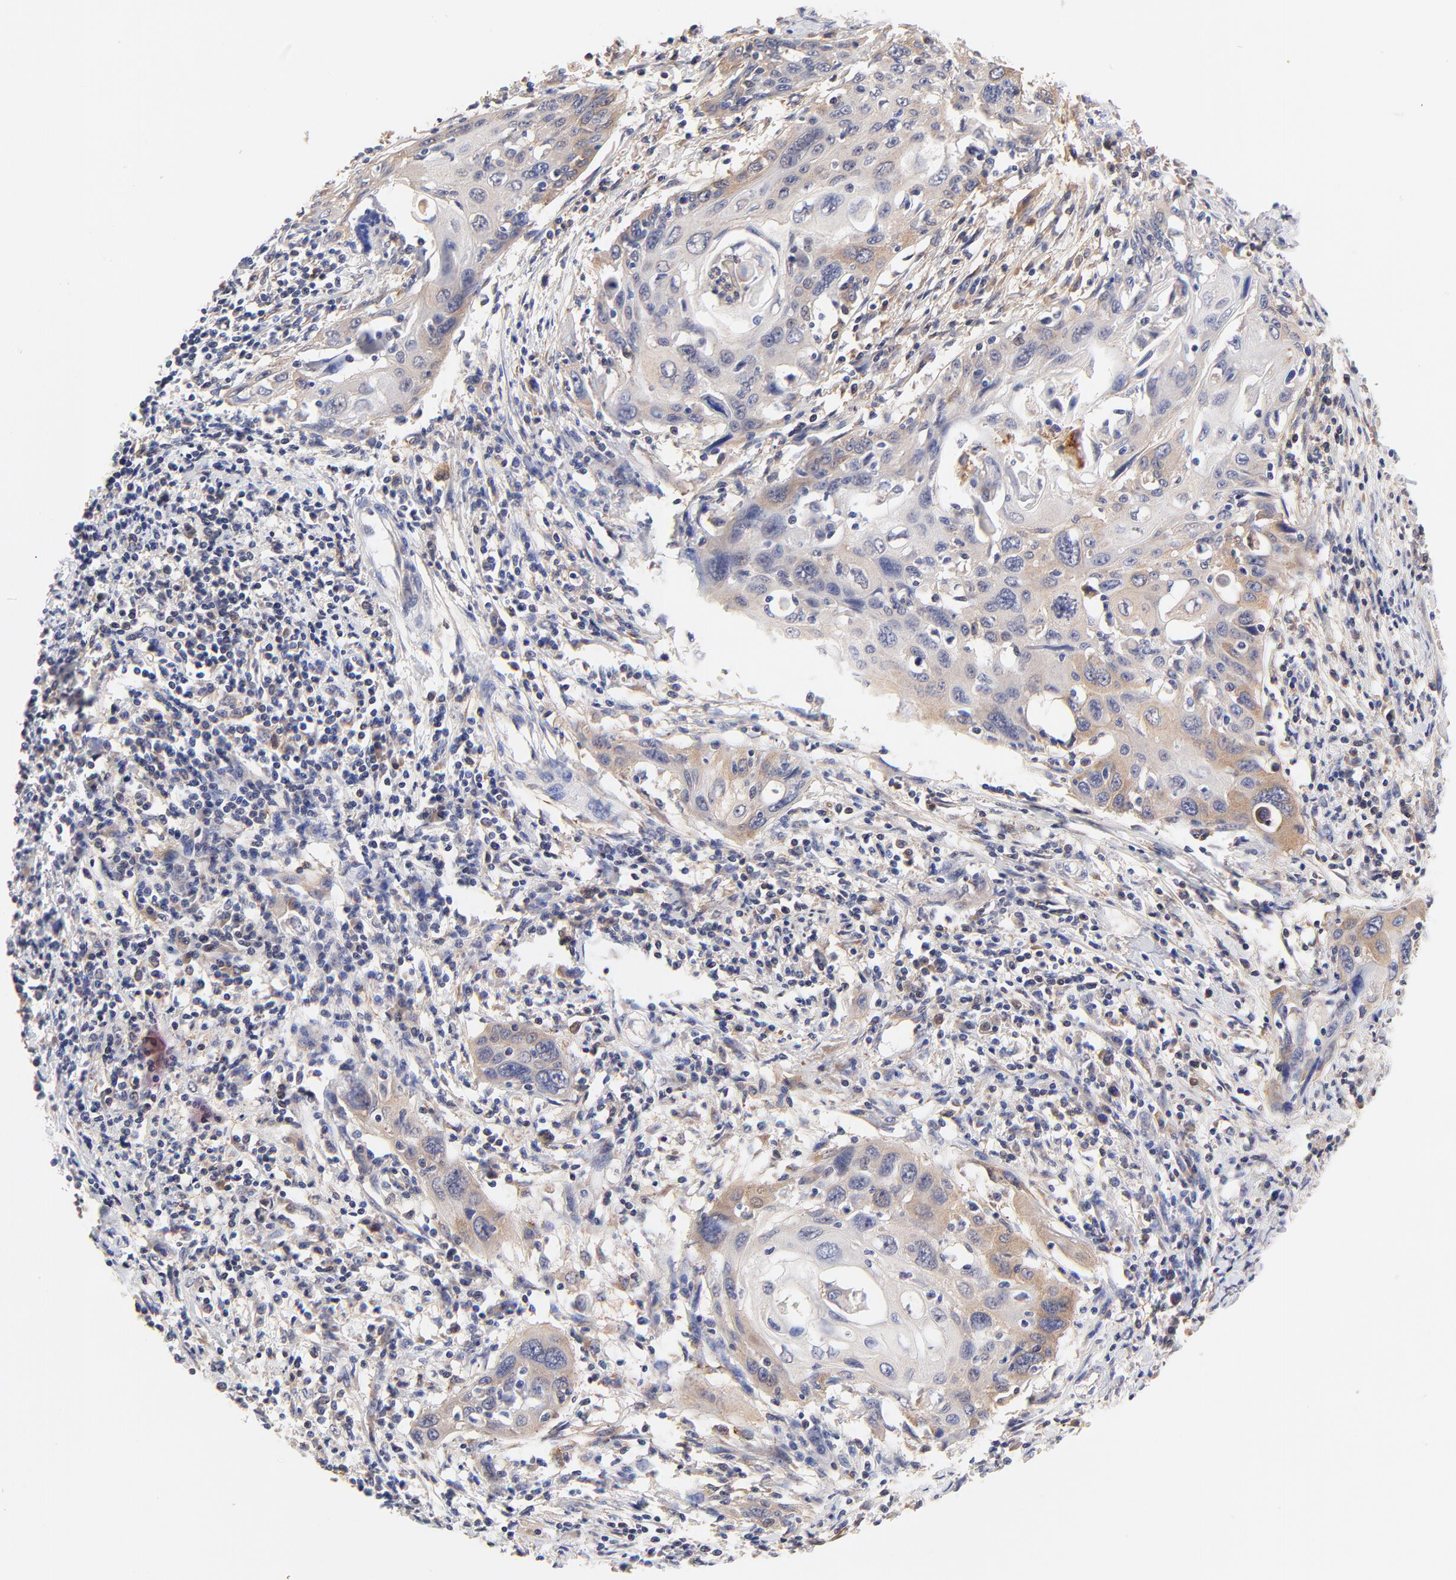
{"staining": {"intensity": "weak", "quantity": "<25%", "location": "cytoplasmic/membranous"}, "tissue": "cervical cancer", "cell_type": "Tumor cells", "image_type": "cancer", "snomed": [{"axis": "morphology", "description": "Squamous cell carcinoma, NOS"}, {"axis": "topography", "description": "Cervix"}], "caption": "Immunohistochemistry of human cervical squamous cell carcinoma demonstrates no positivity in tumor cells. (DAB (3,3'-diaminobenzidine) IHC, high magnification).", "gene": "PTK7", "patient": {"sex": "female", "age": 54}}